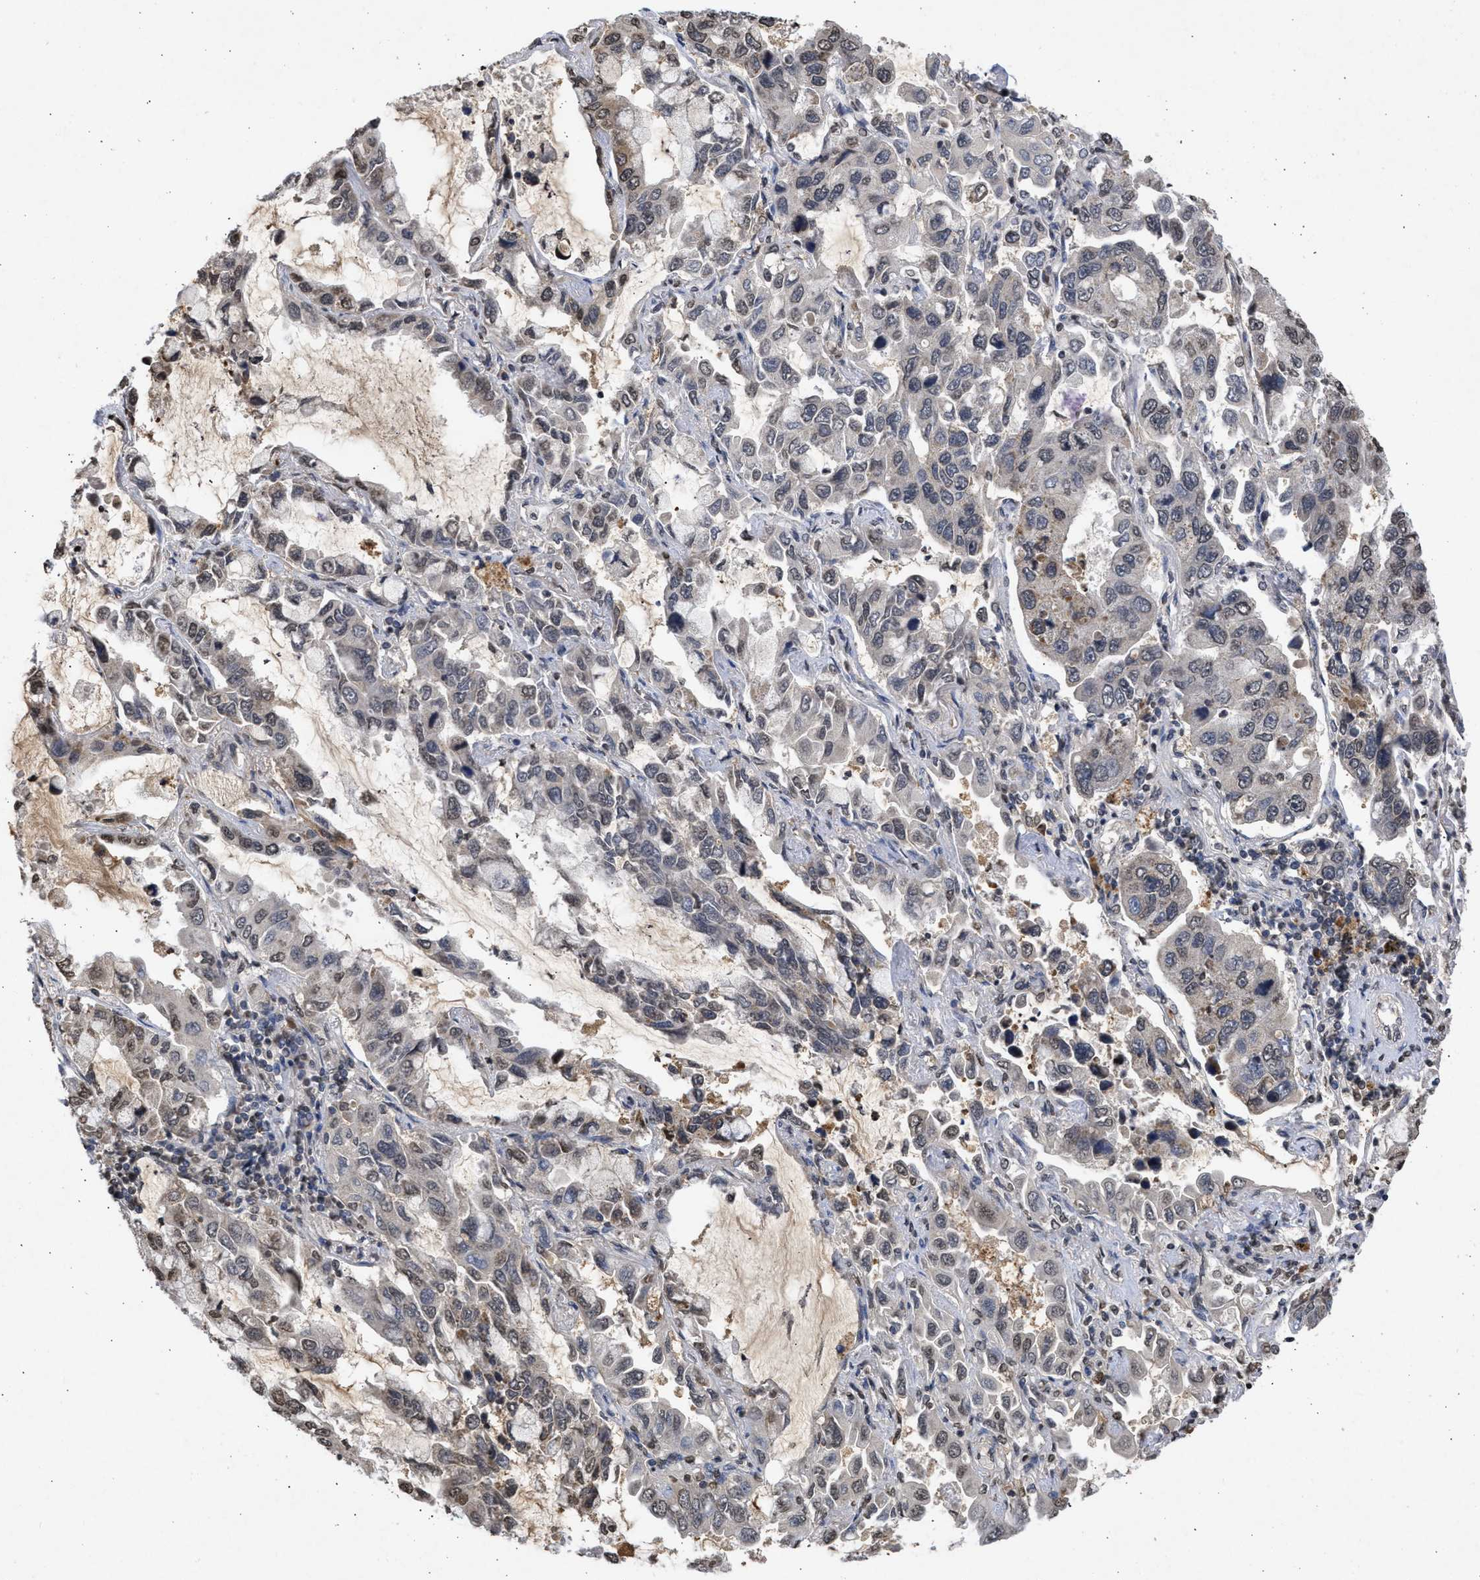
{"staining": {"intensity": "weak", "quantity": "25%-75%", "location": "nuclear"}, "tissue": "lung cancer", "cell_type": "Tumor cells", "image_type": "cancer", "snomed": [{"axis": "morphology", "description": "Adenocarcinoma, NOS"}, {"axis": "topography", "description": "Lung"}], "caption": "Immunohistochemical staining of adenocarcinoma (lung) reveals weak nuclear protein expression in approximately 25%-75% of tumor cells.", "gene": "NUP35", "patient": {"sex": "male", "age": 64}}